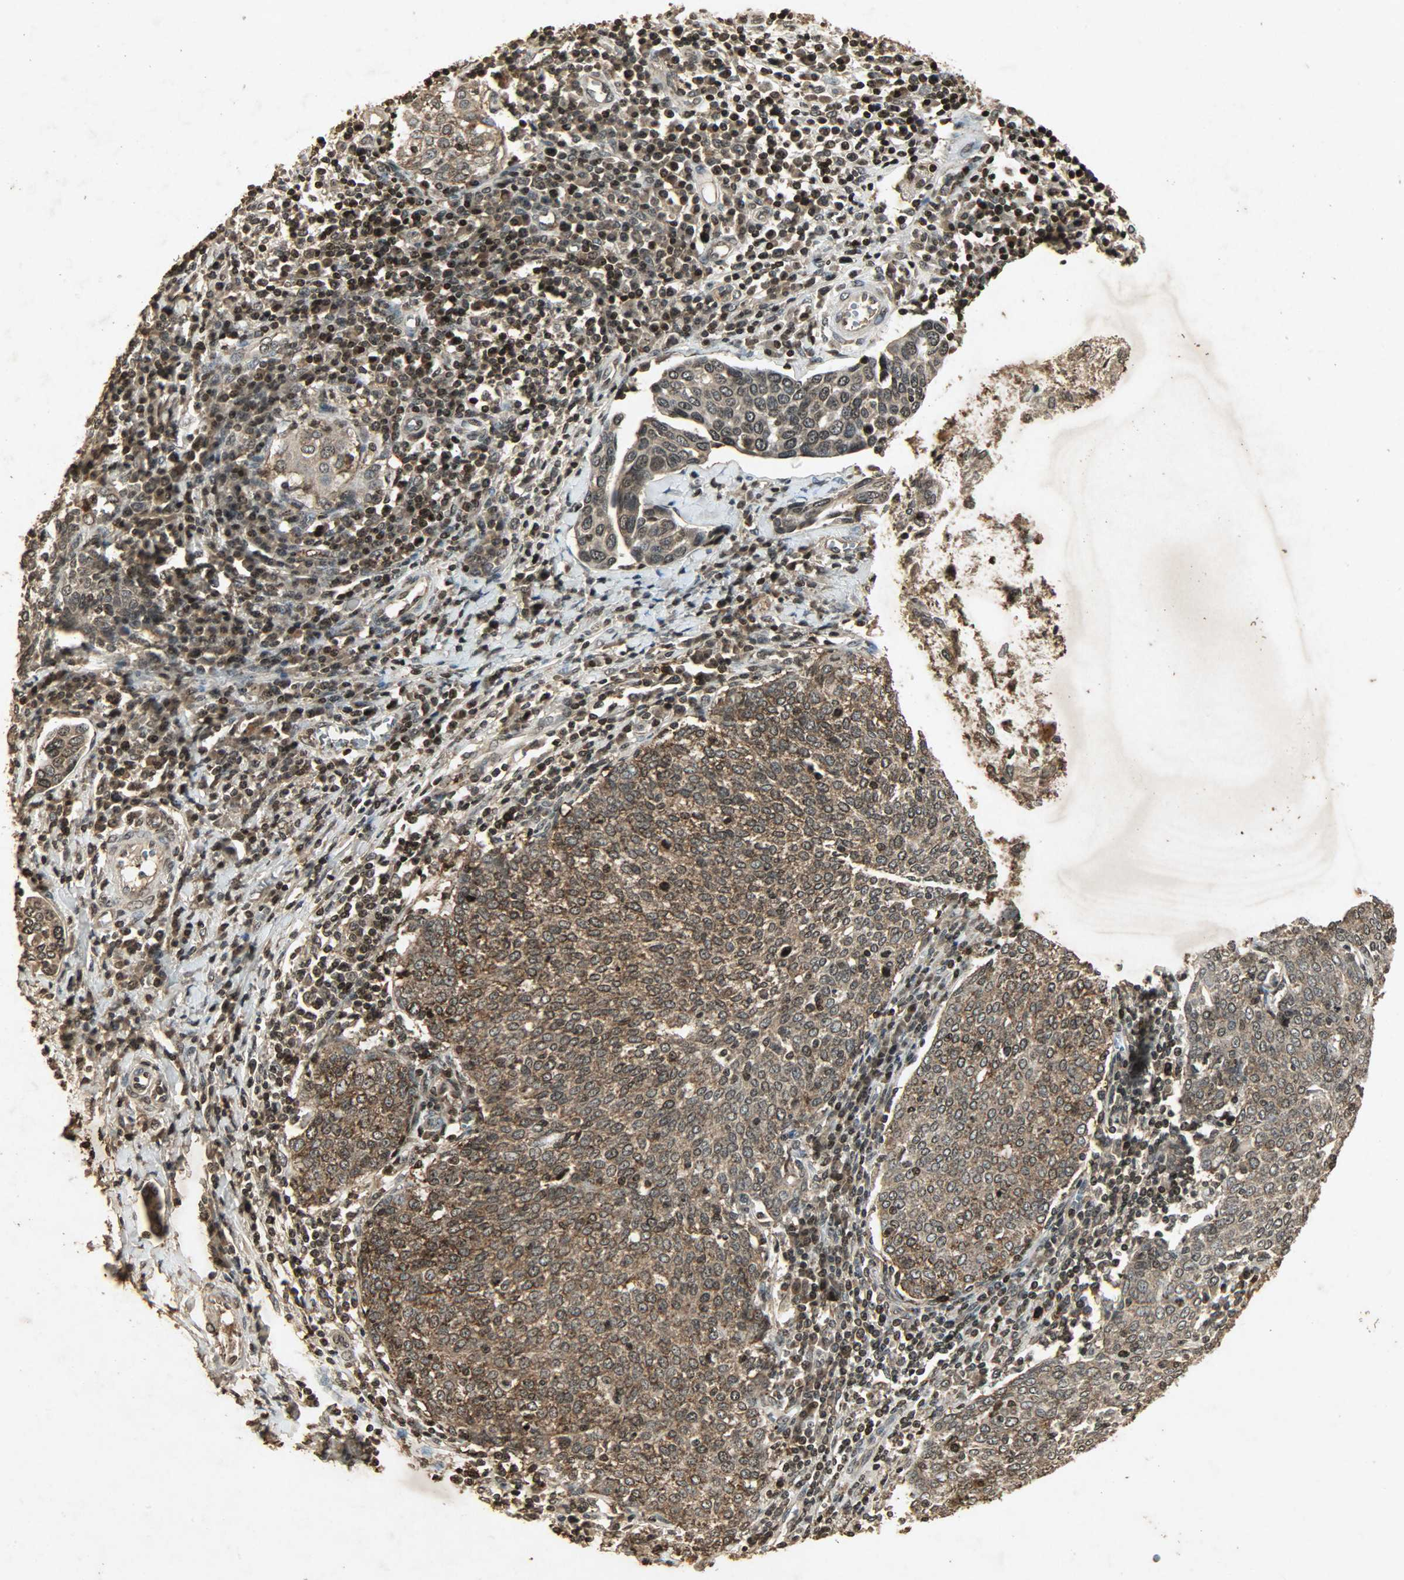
{"staining": {"intensity": "moderate", "quantity": ">75%", "location": "cytoplasmic/membranous,nuclear"}, "tissue": "cervical cancer", "cell_type": "Tumor cells", "image_type": "cancer", "snomed": [{"axis": "morphology", "description": "Squamous cell carcinoma, NOS"}, {"axis": "topography", "description": "Cervix"}], "caption": "This image demonstrates squamous cell carcinoma (cervical) stained with IHC to label a protein in brown. The cytoplasmic/membranous and nuclear of tumor cells show moderate positivity for the protein. Nuclei are counter-stained blue.", "gene": "PPP3R1", "patient": {"sex": "female", "age": 40}}